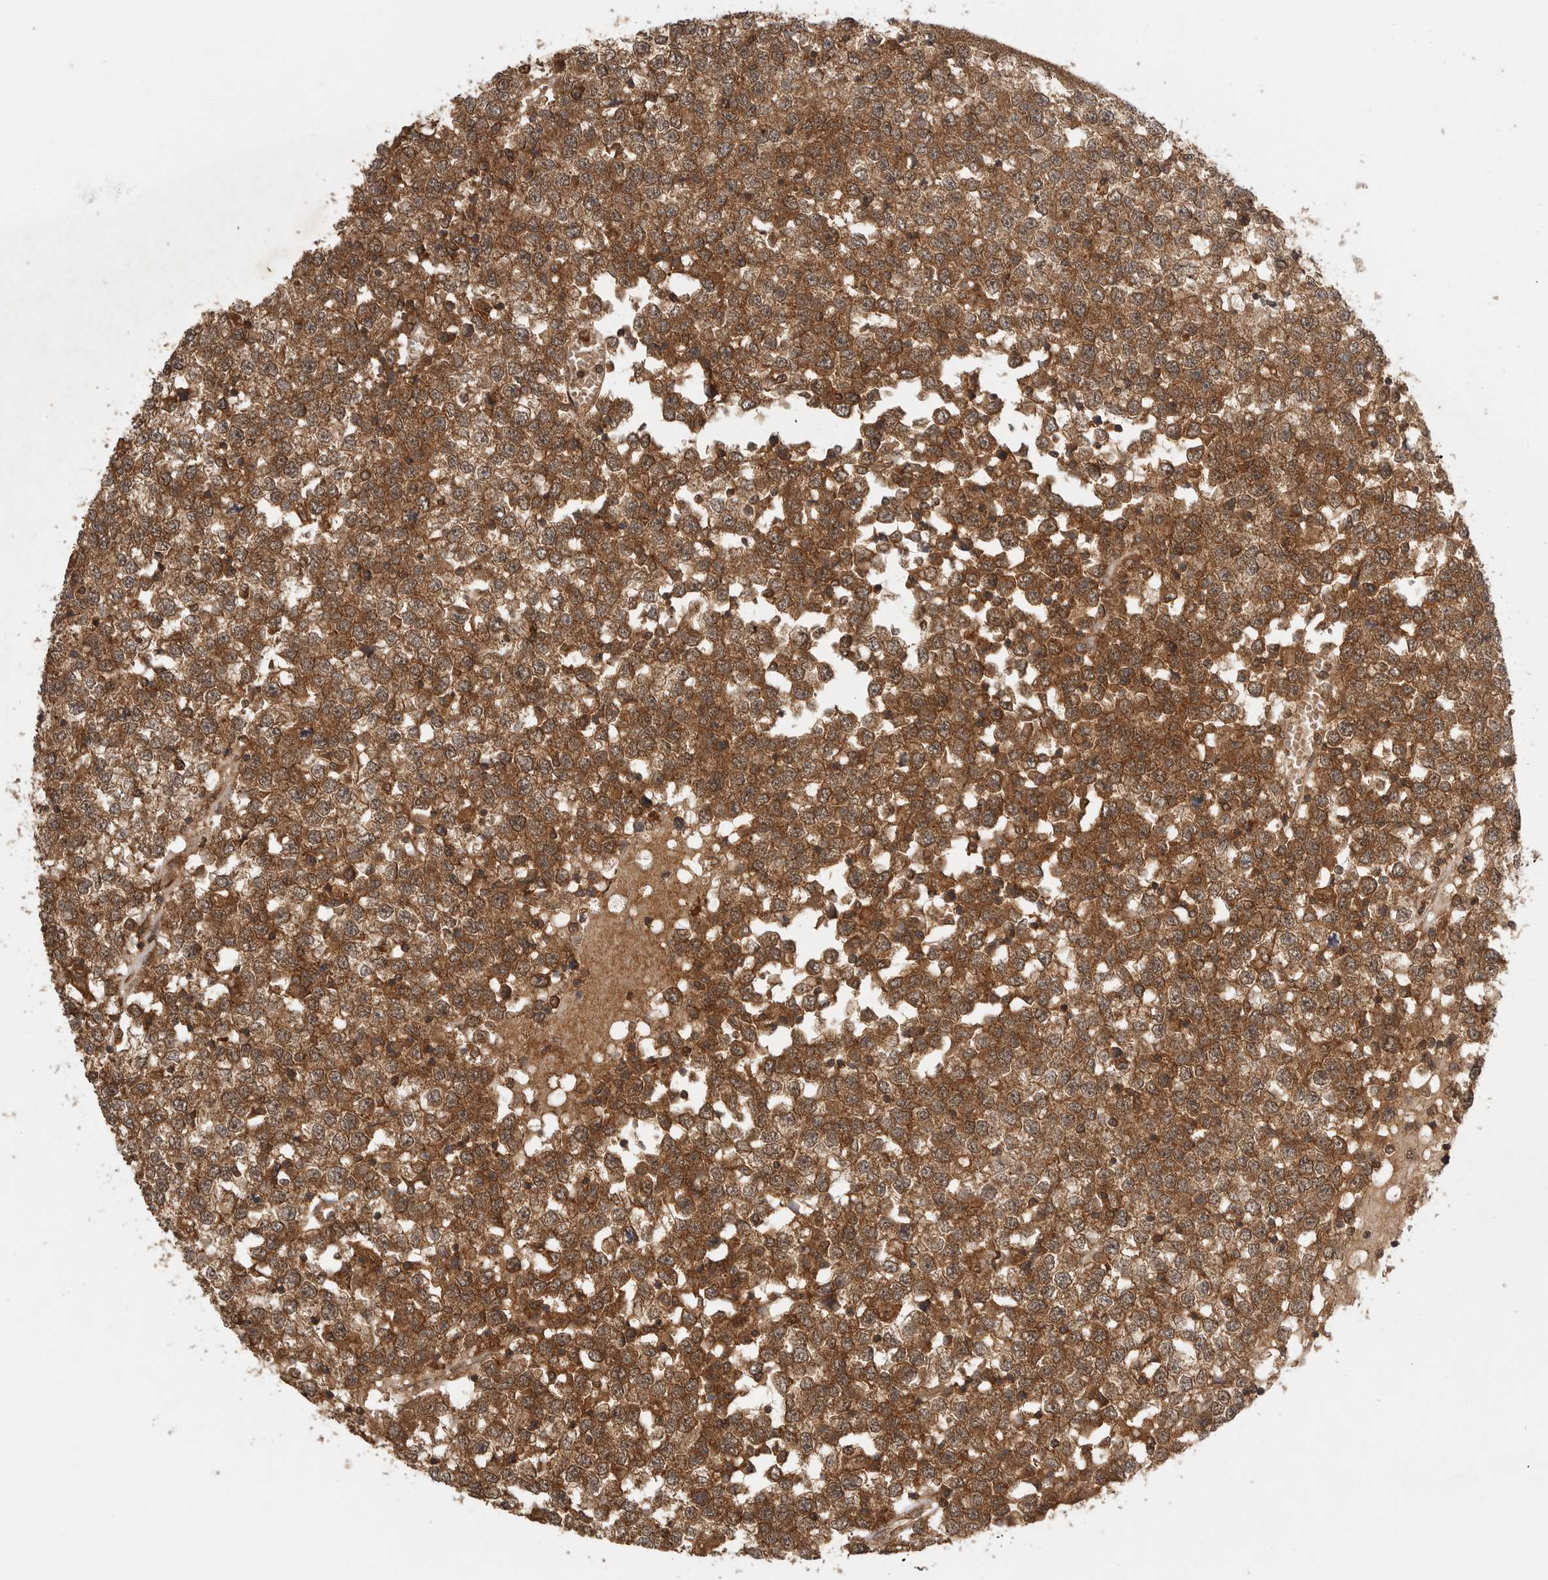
{"staining": {"intensity": "moderate", "quantity": ">75%", "location": "cytoplasmic/membranous,nuclear"}, "tissue": "testis cancer", "cell_type": "Tumor cells", "image_type": "cancer", "snomed": [{"axis": "morphology", "description": "Seminoma, NOS"}, {"axis": "topography", "description": "Testis"}], "caption": "DAB (3,3'-diaminobenzidine) immunohistochemical staining of human seminoma (testis) shows moderate cytoplasmic/membranous and nuclear protein positivity in approximately >75% of tumor cells. (DAB IHC with brightfield microscopy, high magnification).", "gene": "ICOSLG", "patient": {"sex": "male", "age": 65}}